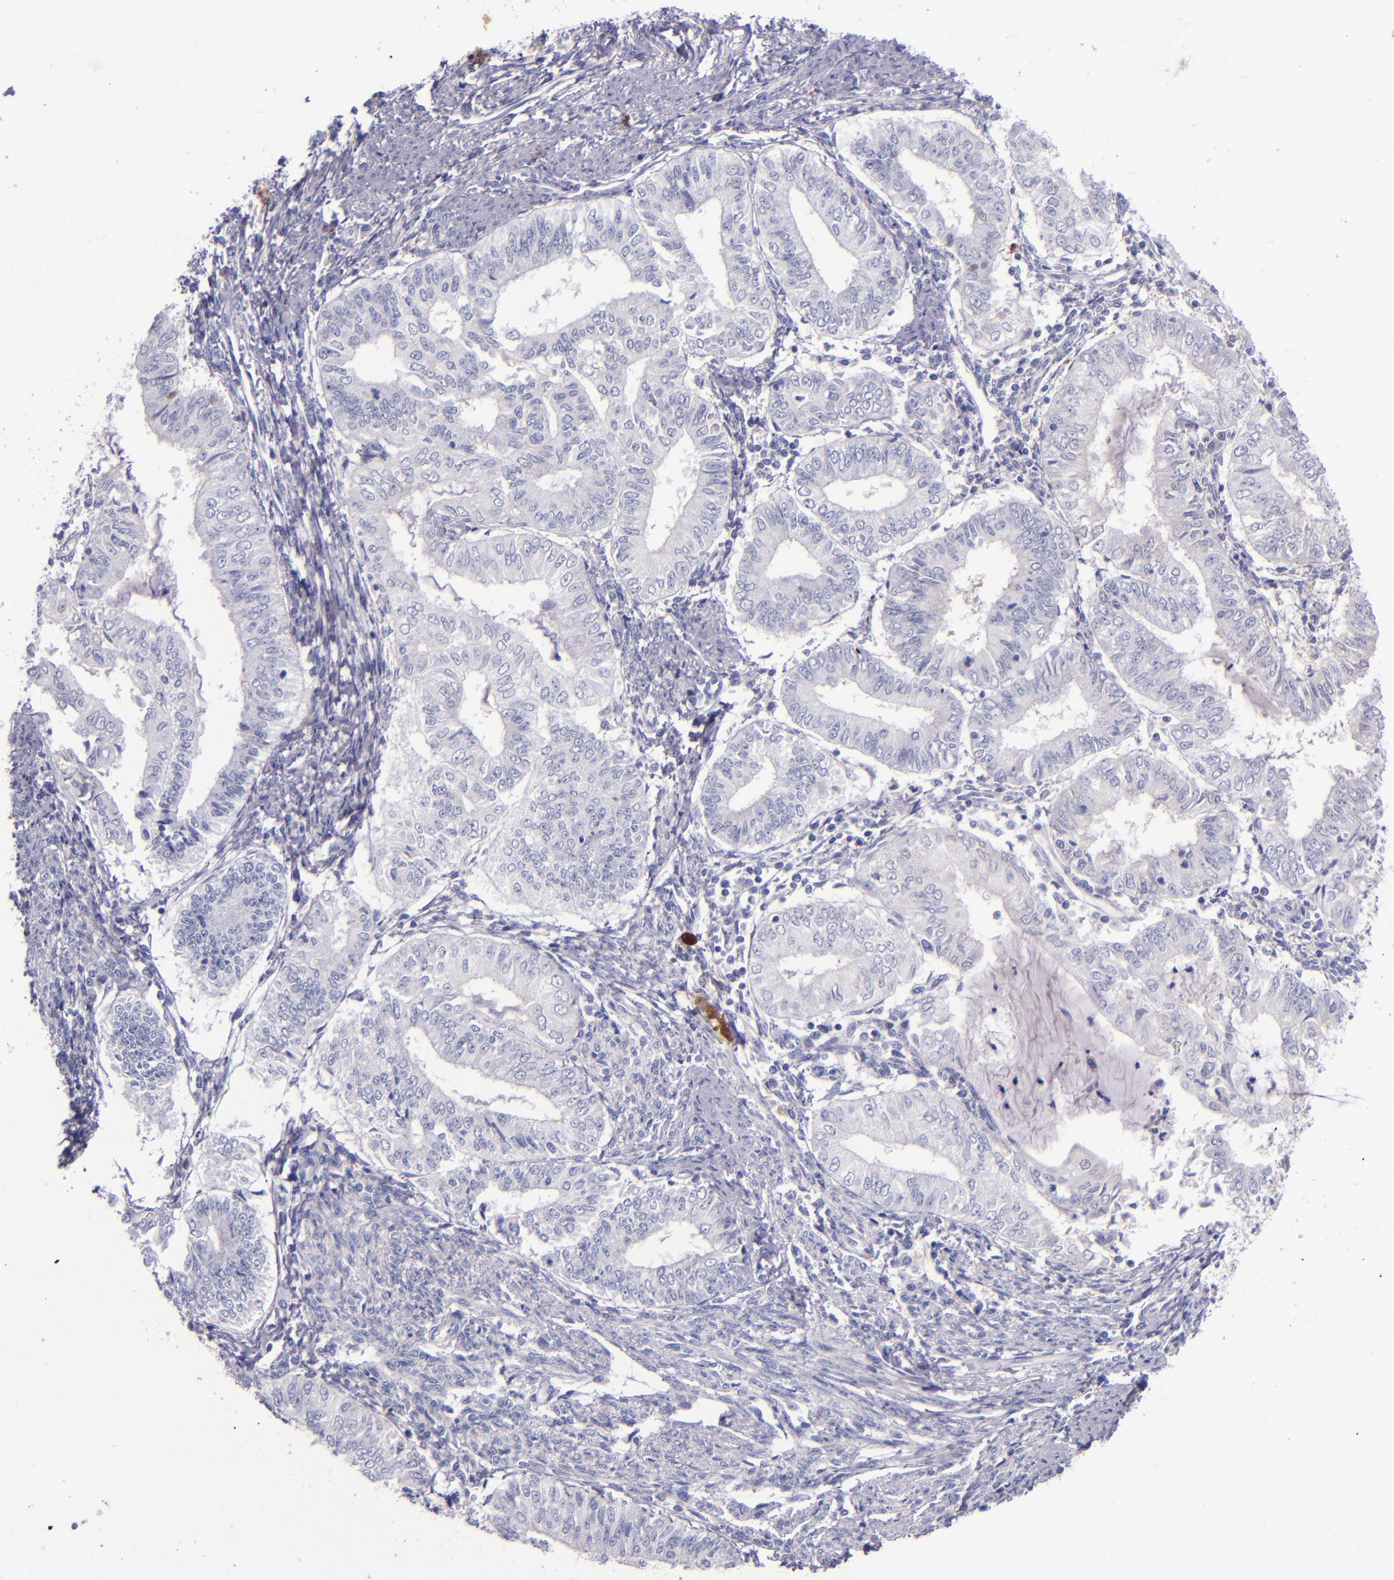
{"staining": {"intensity": "negative", "quantity": "none", "location": "none"}, "tissue": "endometrial cancer", "cell_type": "Tumor cells", "image_type": "cancer", "snomed": [{"axis": "morphology", "description": "Adenocarcinoma, NOS"}, {"axis": "topography", "description": "Endometrium"}], "caption": "A high-resolution histopathology image shows immunohistochemistry (IHC) staining of endometrial adenocarcinoma, which demonstrates no significant positivity in tumor cells.", "gene": "KNG1", "patient": {"sex": "female", "age": 66}}